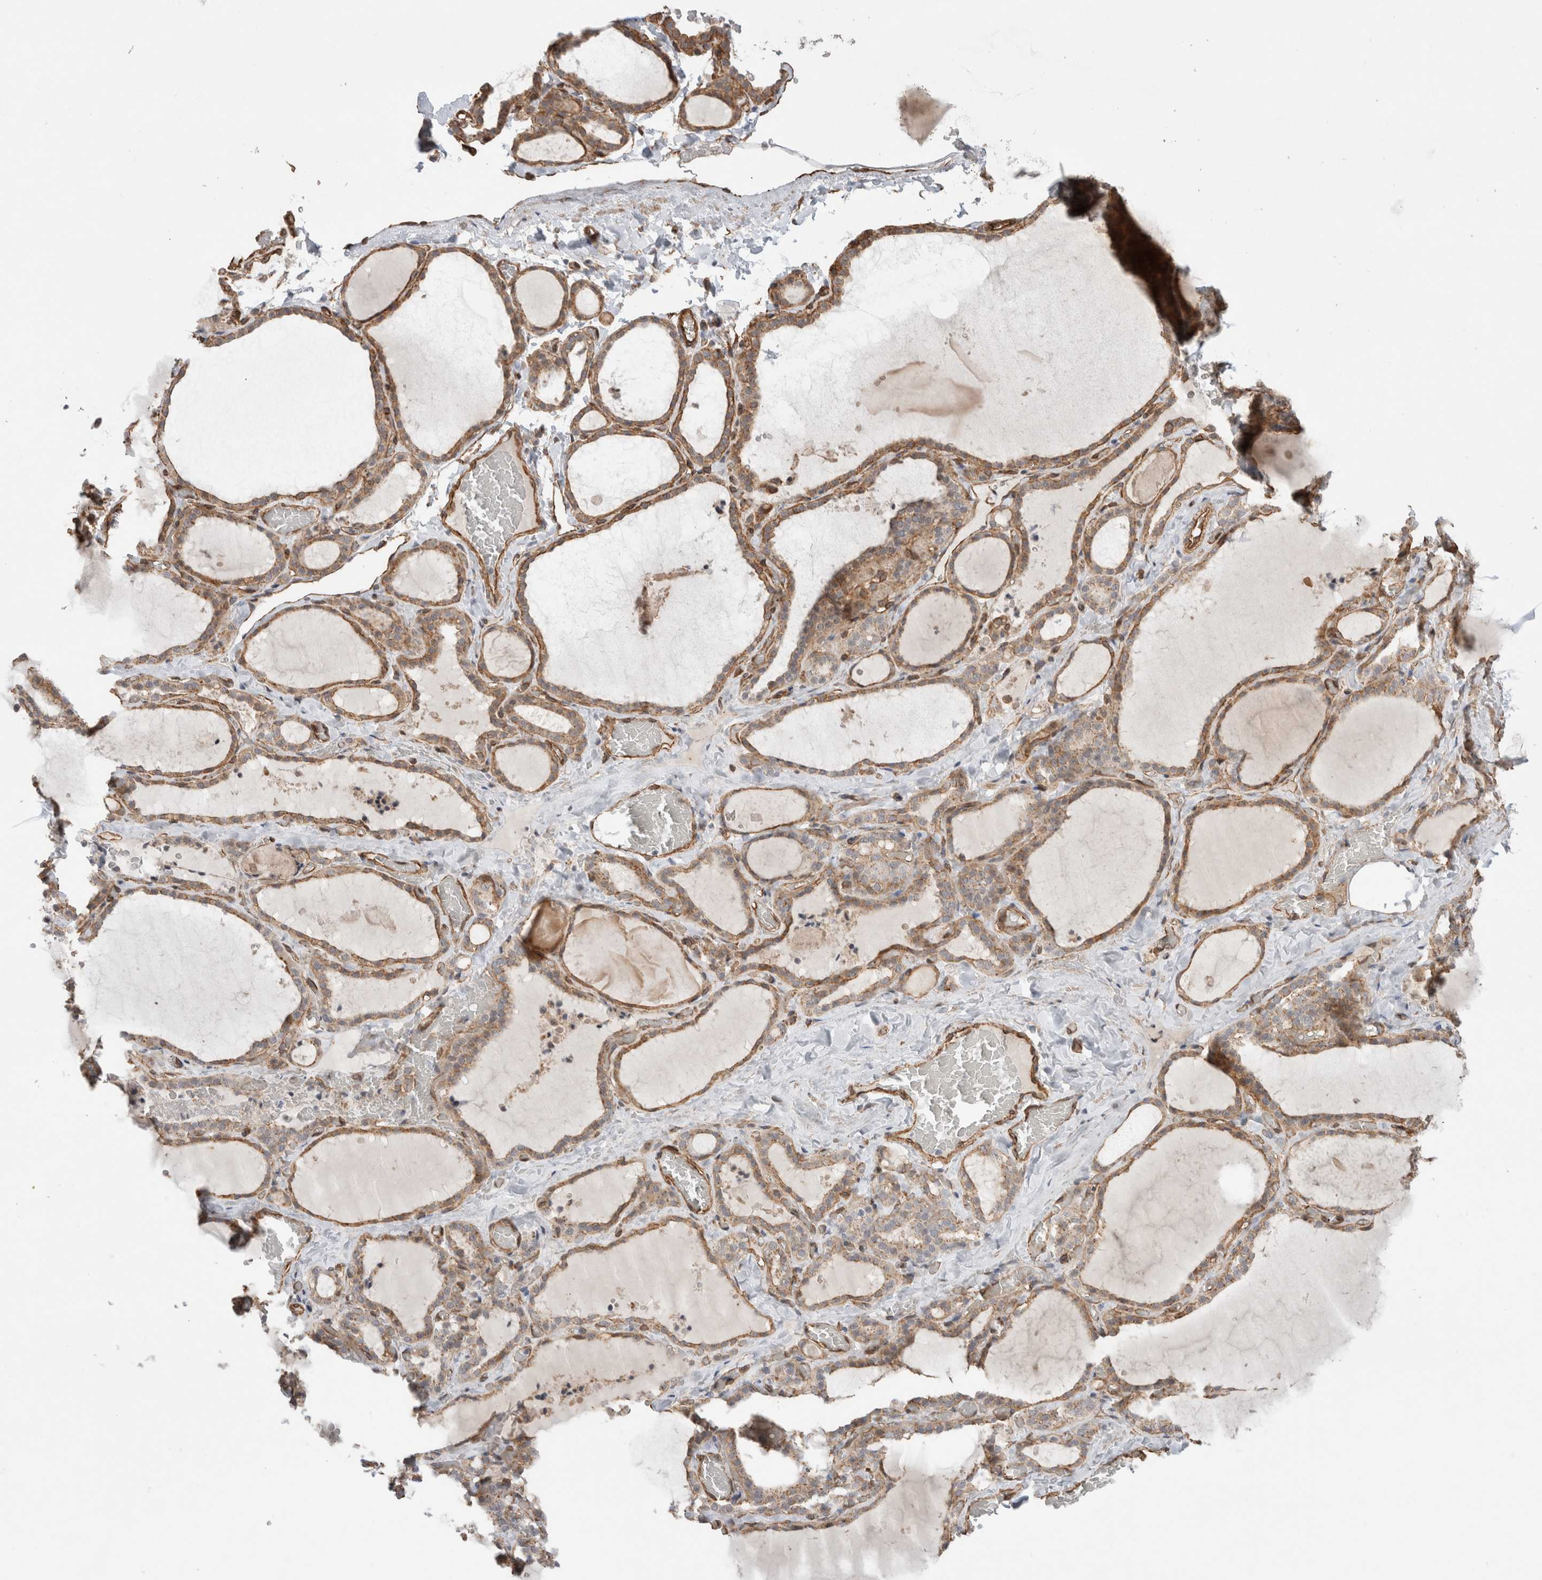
{"staining": {"intensity": "moderate", "quantity": ">75%", "location": "cytoplasmic/membranous"}, "tissue": "thyroid gland", "cell_type": "Glandular cells", "image_type": "normal", "snomed": [{"axis": "morphology", "description": "Normal tissue, NOS"}, {"axis": "topography", "description": "Thyroid gland"}], "caption": "Protein staining shows moderate cytoplasmic/membranous positivity in about >75% of glandular cells in unremarkable thyroid gland.", "gene": "CAAP1", "patient": {"sex": "female", "age": 22}}